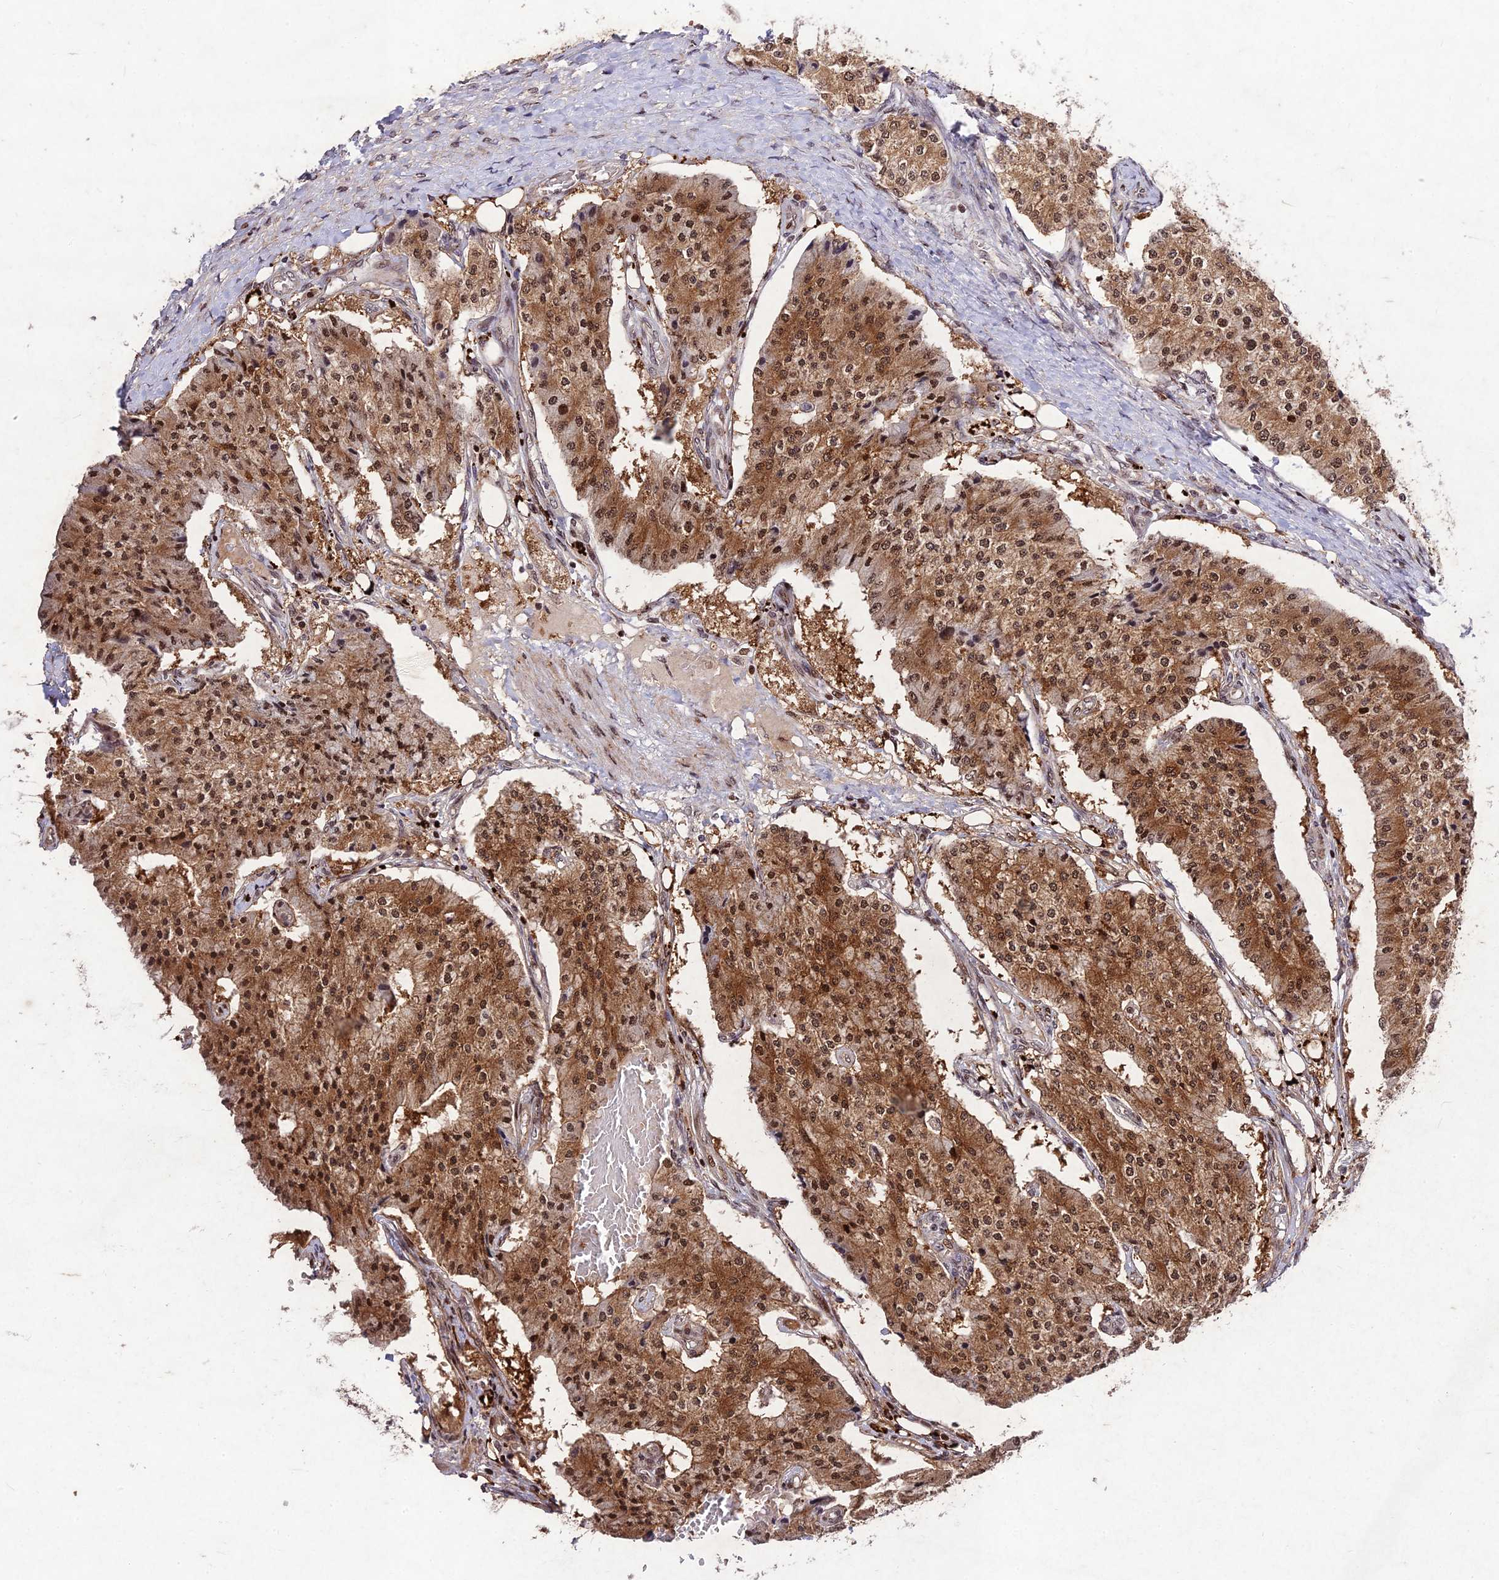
{"staining": {"intensity": "moderate", "quantity": ">75%", "location": "cytoplasmic/membranous,nuclear"}, "tissue": "carcinoid", "cell_type": "Tumor cells", "image_type": "cancer", "snomed": [{"axis": "morphology", "description": "Carcinoid, malignant, NOS"}, {"axis": "topography", "description": "Colon"}], "caption": "Carcinoid stained for a protein displays moderate cytoplasmic/membranous and nuclear positivity in tumor cells.", "gene": "MKKS", "patient": {"sex": "female", "age": 52}}